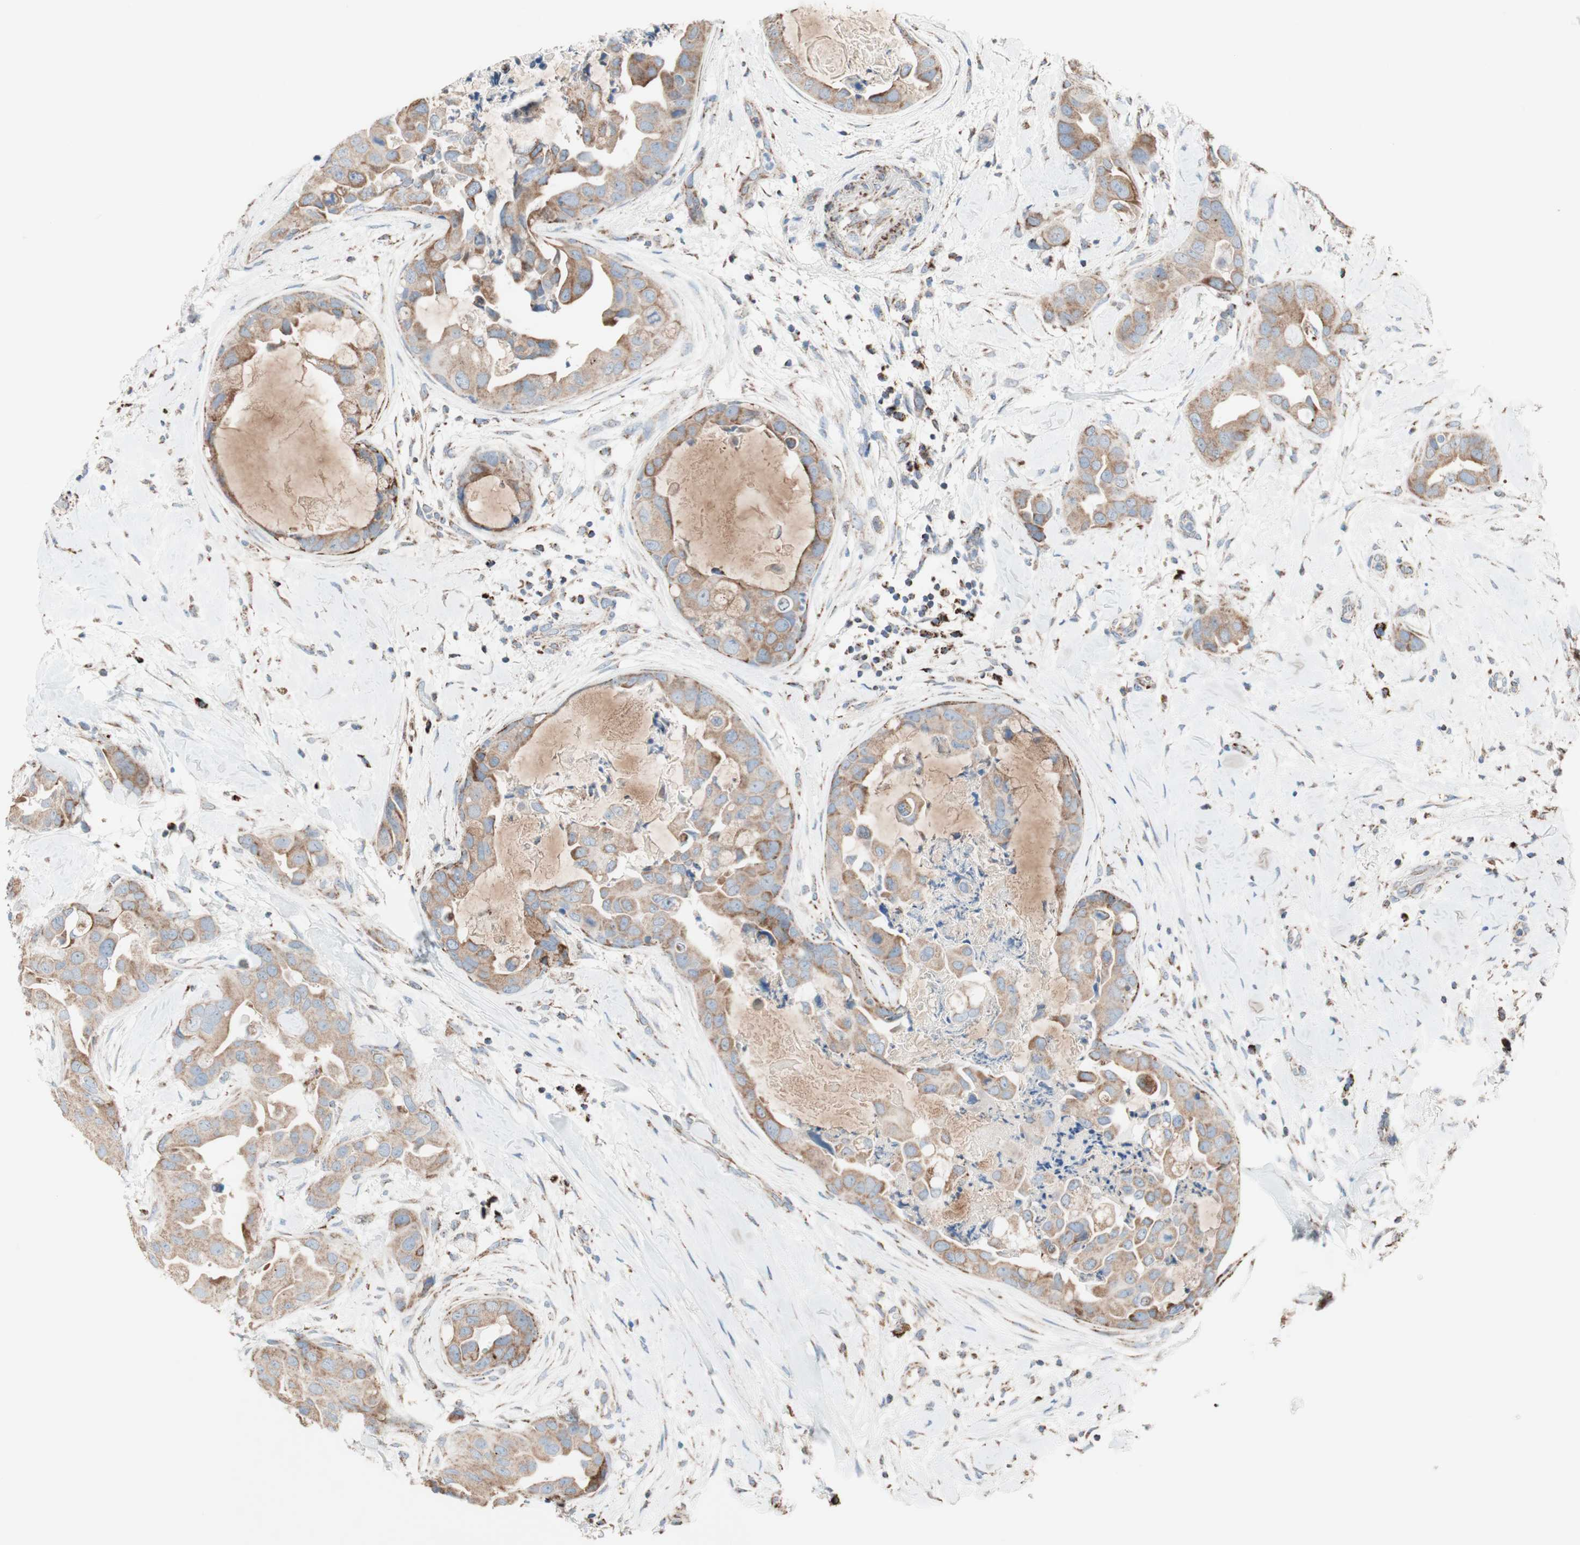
{"staining": {"intensity": "moderate", "quantity": ">75%", "location": "cytoplasmic/membranous"}, "tissue": "breast cancer", "cell_type": "Tumor cells", "image_type": "cancer", "snomed": [{"axis": "morphology", "description": "Duct carcinoma"}, {"axis": "topography", "description": "Breast"}], "caption": "Immunohistochemistry (IHC) image of neoplastic tissue: human intraductal carcinoma (breast) stained using immunohistochemistry (IHC) displays medium levels of moderate protein expression localized specifically in the cytoplasmic/membranous of tumor cells, appearing as a cytoplasmic/membranous brown color.", "gene": "PCSK4", "patient": {"sex": "female", "age": 40}}